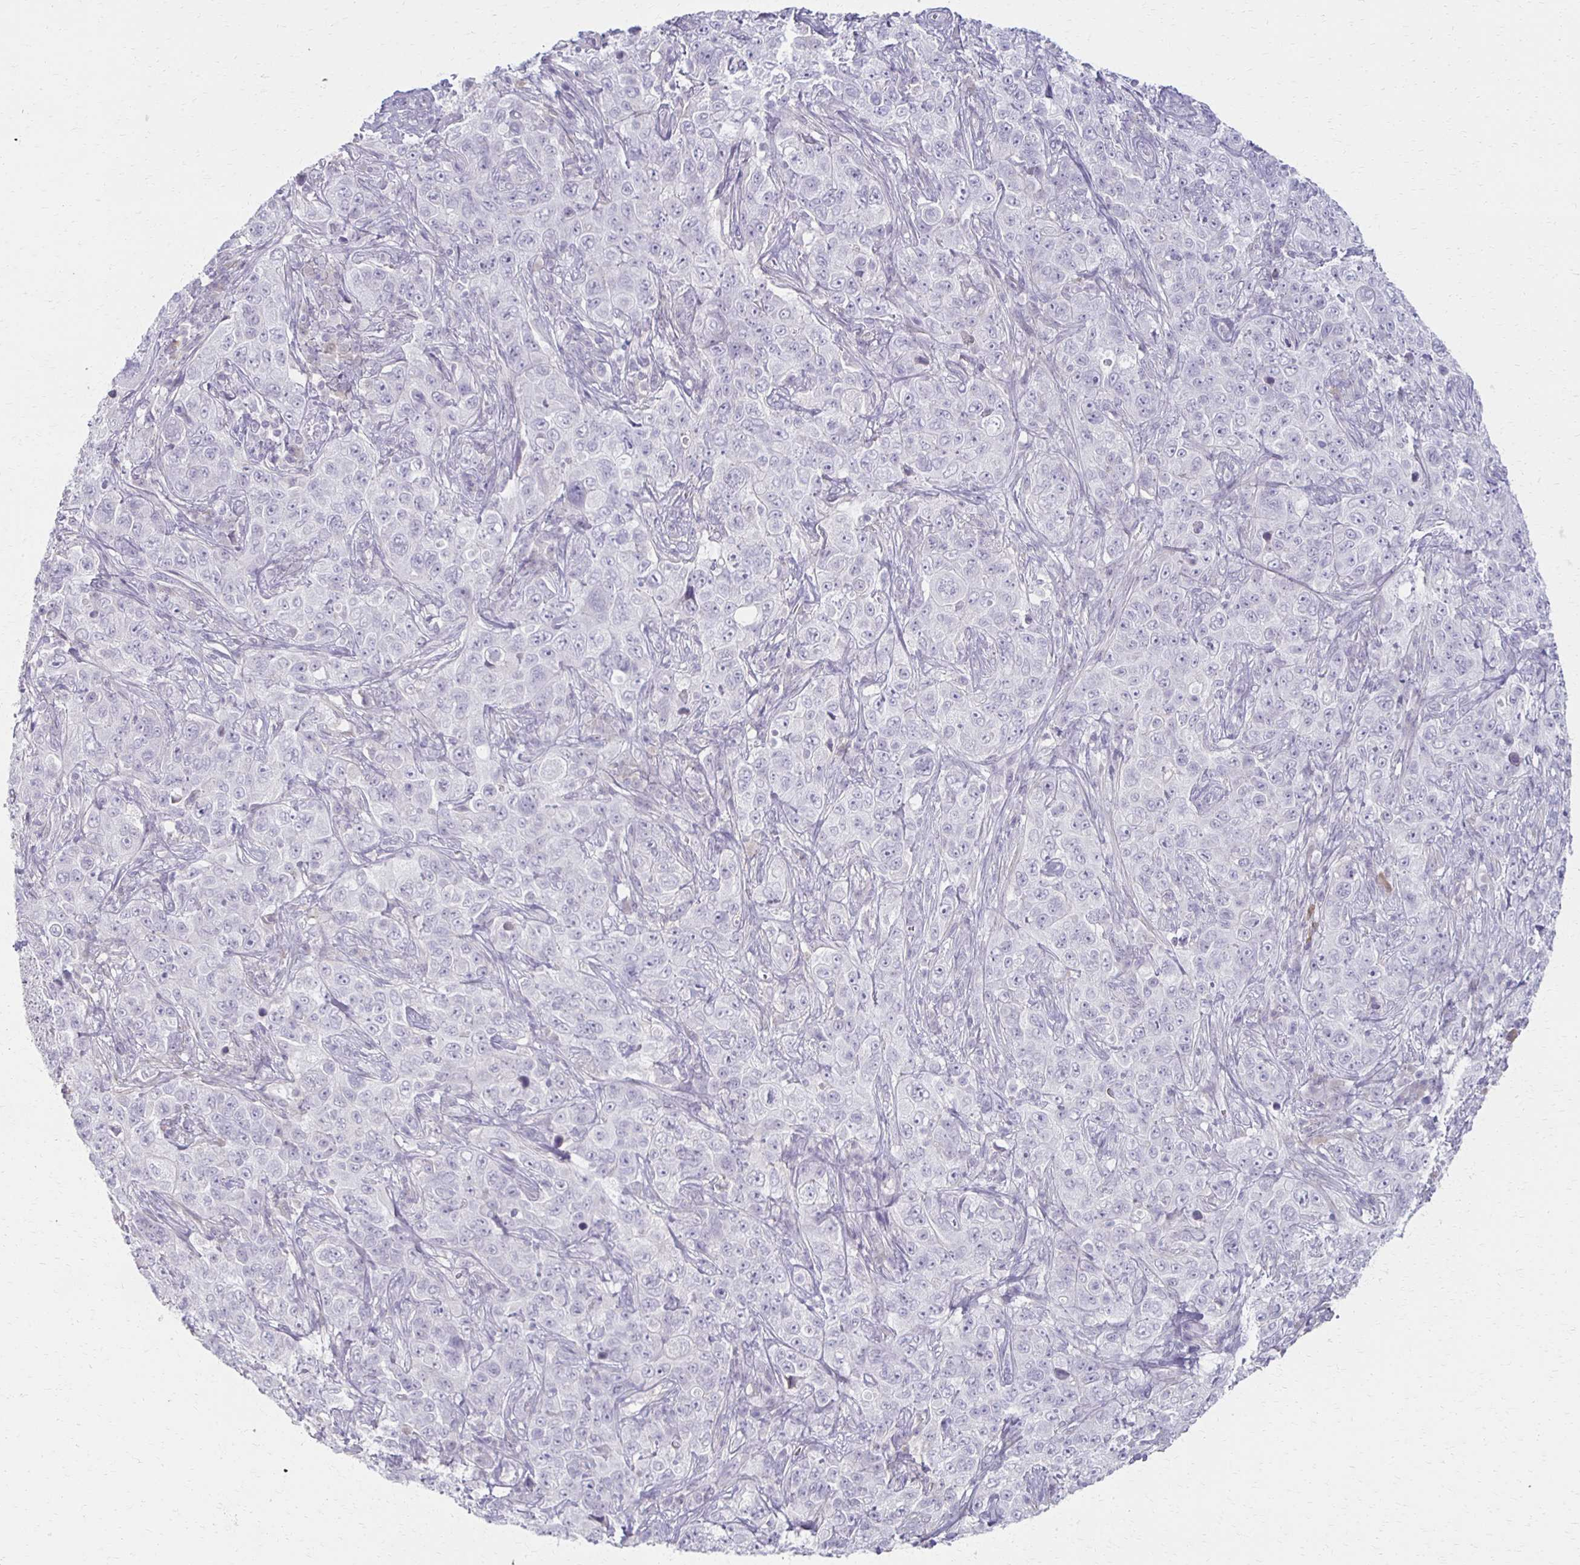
{"staining": {"intensity": "negative", "quantity": "none", "location": "none"}, "tissue": "pancreatic cancer", "cell_type": "Tumor cells", "image_type": "cancer", "snomed": [{"axis": "morphology", "description": "Adenocarcinoma, NOS"}, {"axis": "topography", "description": "Pancreas"}], "caption": "The histopathology image shows no staining of tumor cells in pancreatic cancer (adenocarcinoma). (DAB (3,3'-diaminobenzidine) immunohistochemistry (IHC), high magnification).", "gene": "FOXO4", "patient": {"sex": "male", "age": 68}}